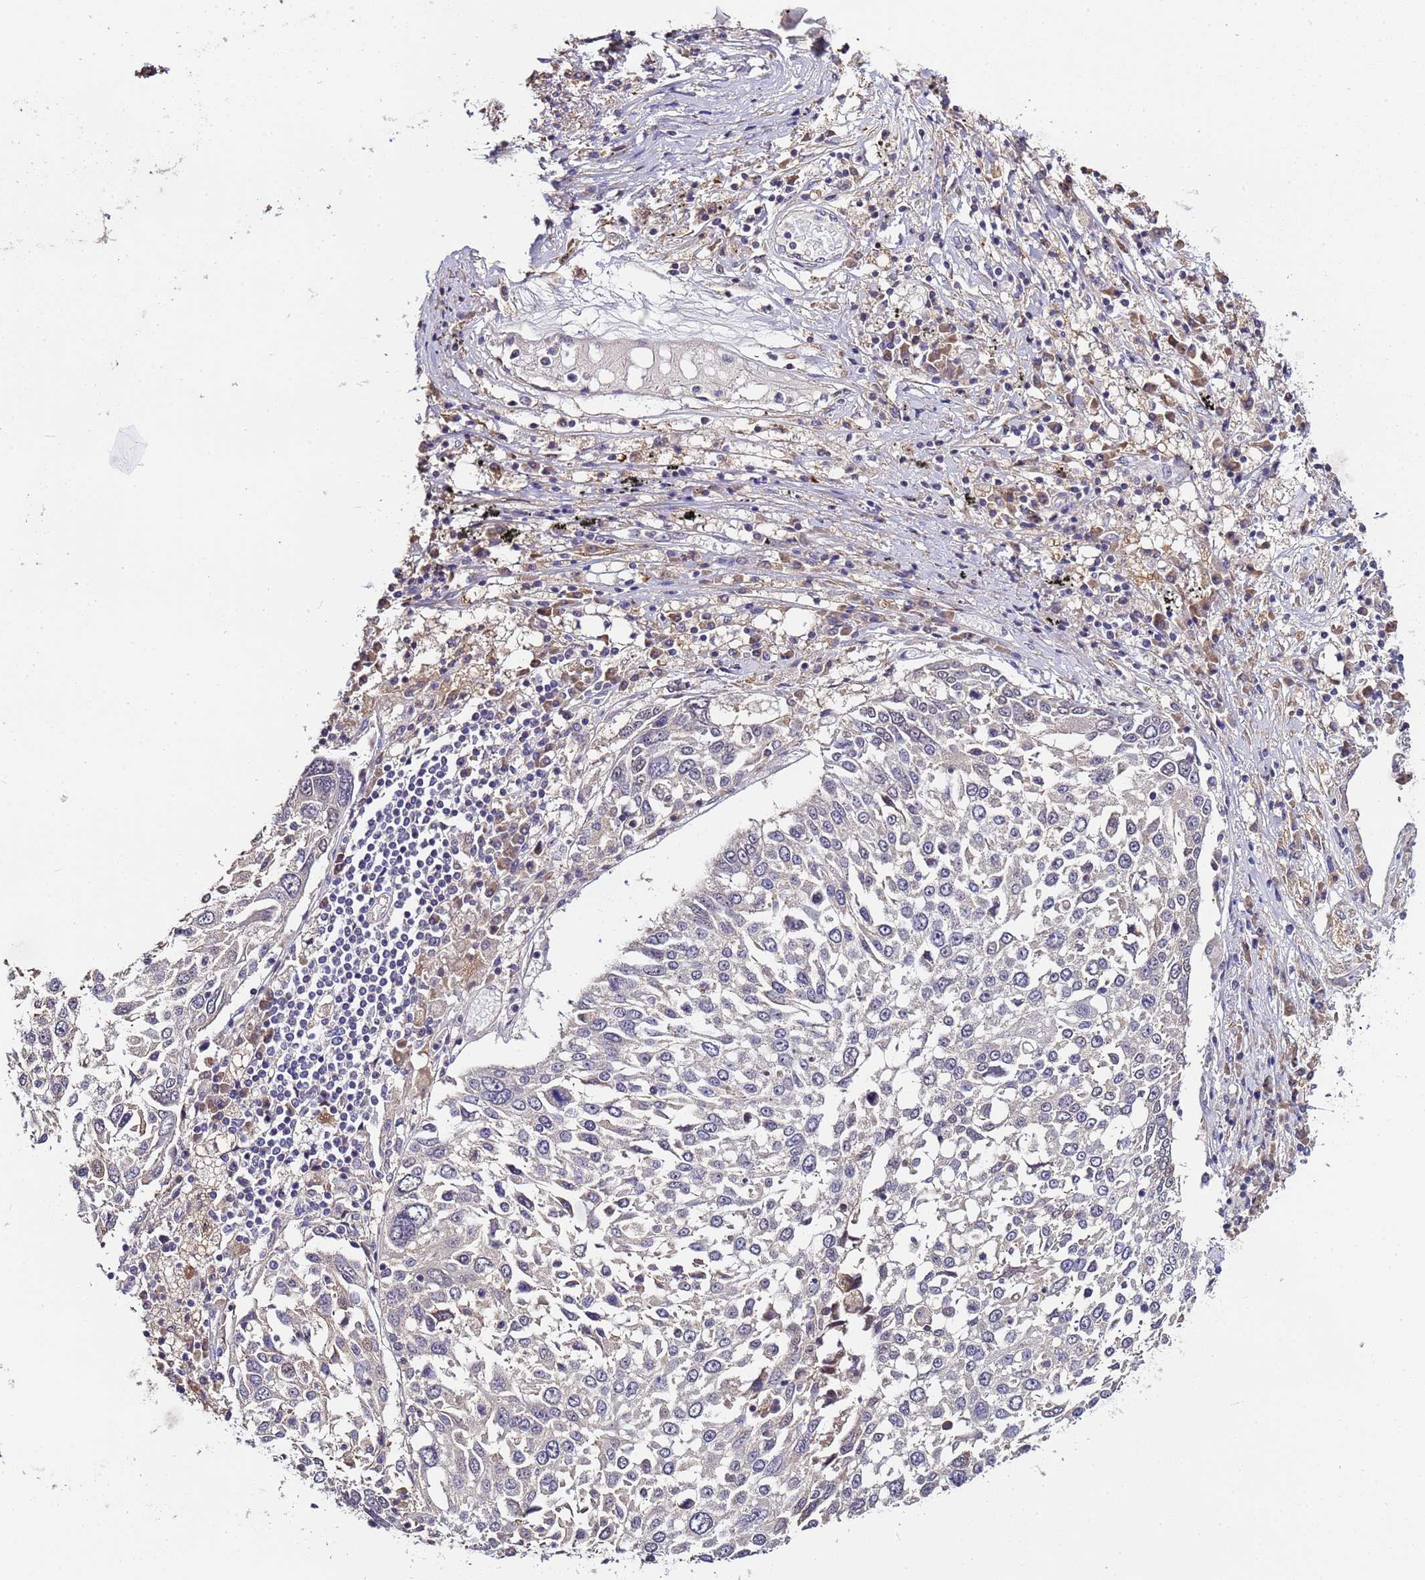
{"staining": {"intensity": "negative", "quantity": "none", "location": "none"}, "tissue": "lung cancer", "cell_type": "Tumor cells", "image_type": "cancer", "snomed": [{"axis": "morphology", "description": "Squamous cell carcinoma, NOS"}, {"axis": "topography", "description": "Lung"}], "caption": "Tumor cells show no significant positivity in lung squamous cell carcinoma.", "gene": "ELMOD2", "patient": {"sex": "male", "age": 65}}